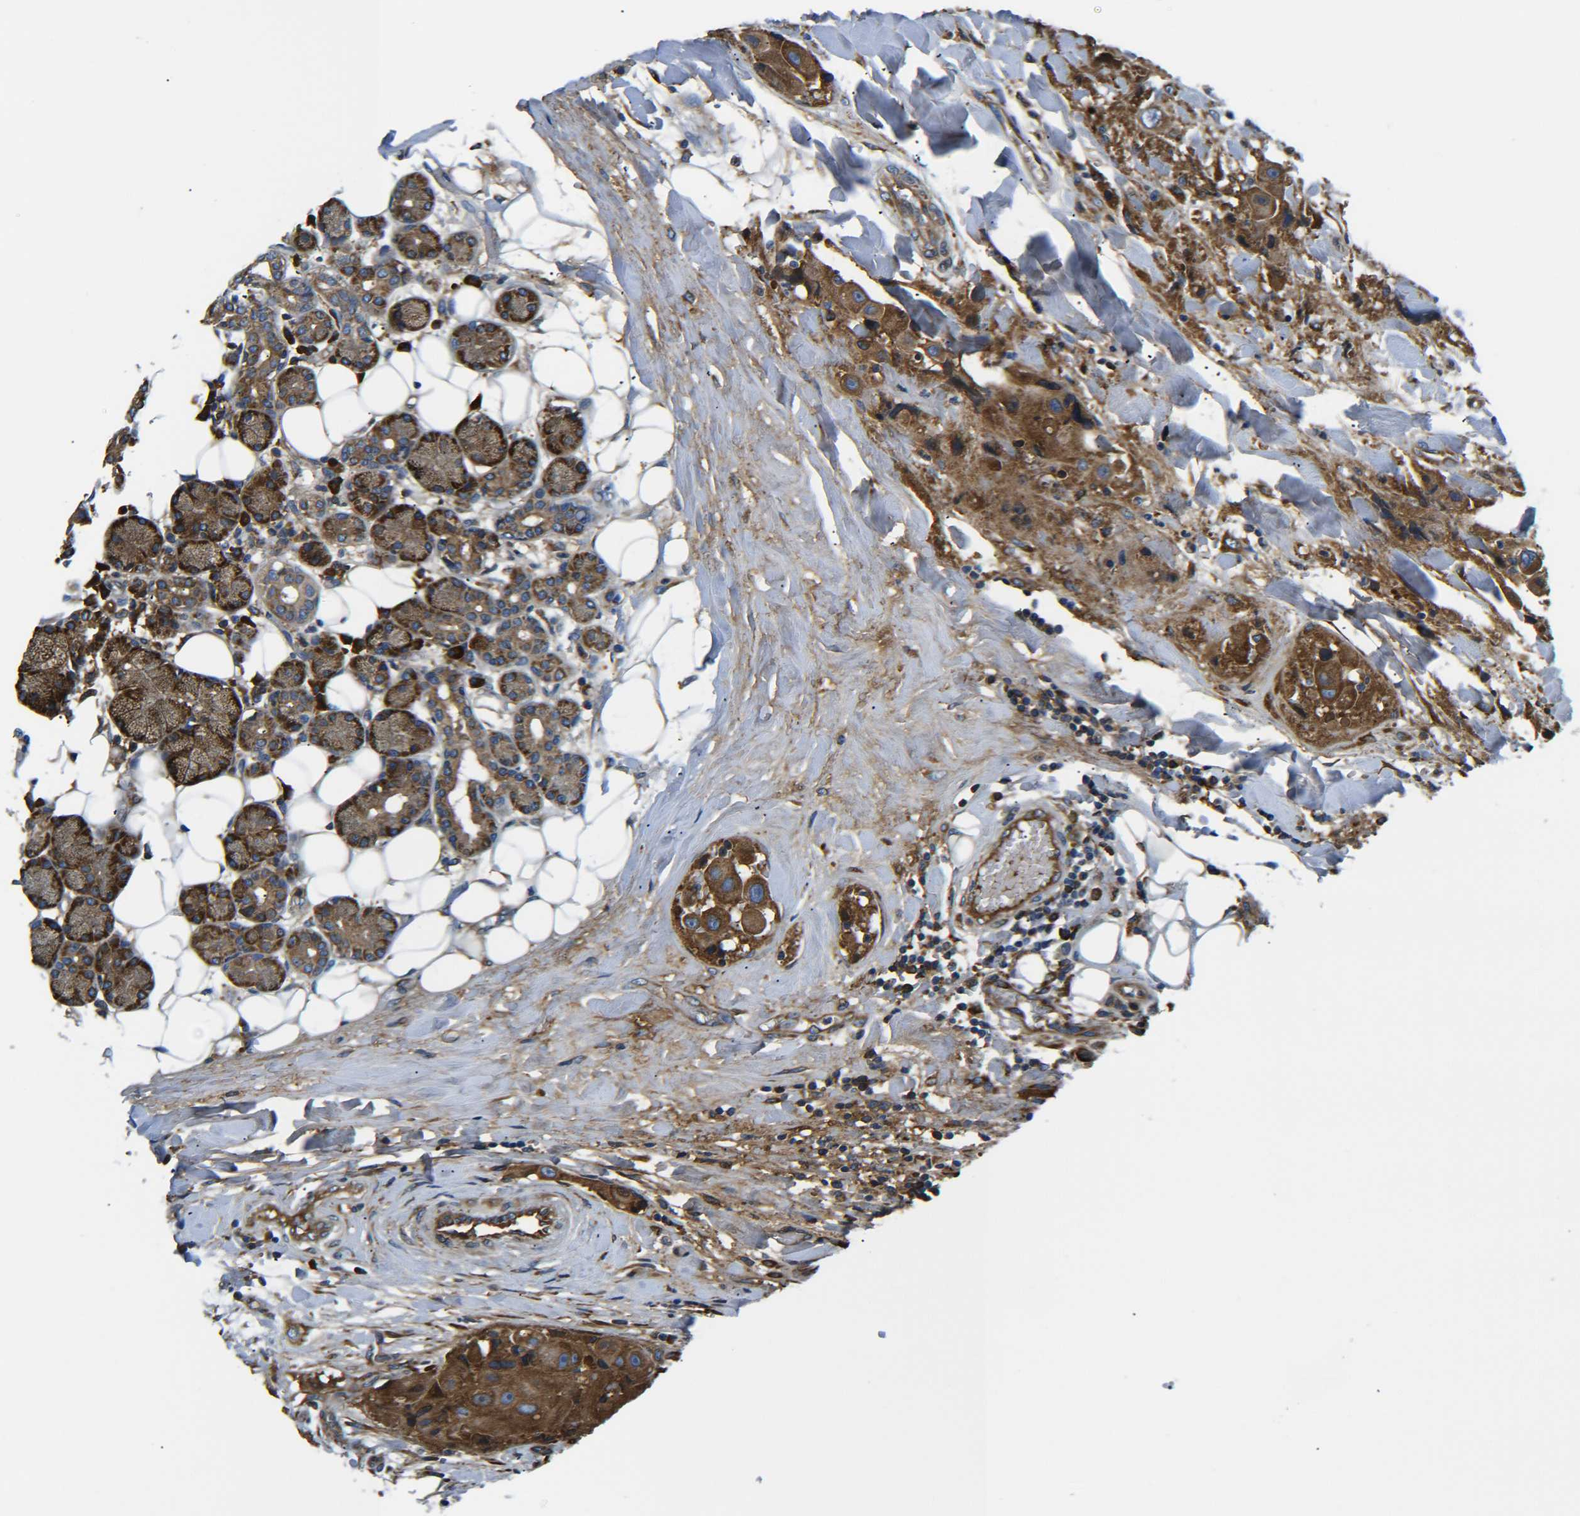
{"staining": {"intensity": "strong", "quantity": ">75%", "location": "cytoplasmic/membranous"}, "tissue": "head and neck cancer", "cell_type": "Tumor cells", "image_type": "cancer", "snomed": [{"axis": "morphology", "description": "Normal tissue, NOS"}, {"axis": "morphology", "description": "Adenocarcinoma, NOS"}, {"axis": "topography", "description": "Salivary gland"}, {"axis": "topography", "description": "Head-Neck"}], "caption": "Tumor cells exhibit high levels of strong cytoplasmic/membranous expression in about >75% of cells in head and neck adenocarcinoma. The staining was performed using DAB (3,3'-diaminobenzidine) to visualize the protein expression in brown, while the nuclei were stained in blue with hematoxylin (Magnification: 20x).", "gene": "PREB", "patient": {"sex": "male", "age": 80}}